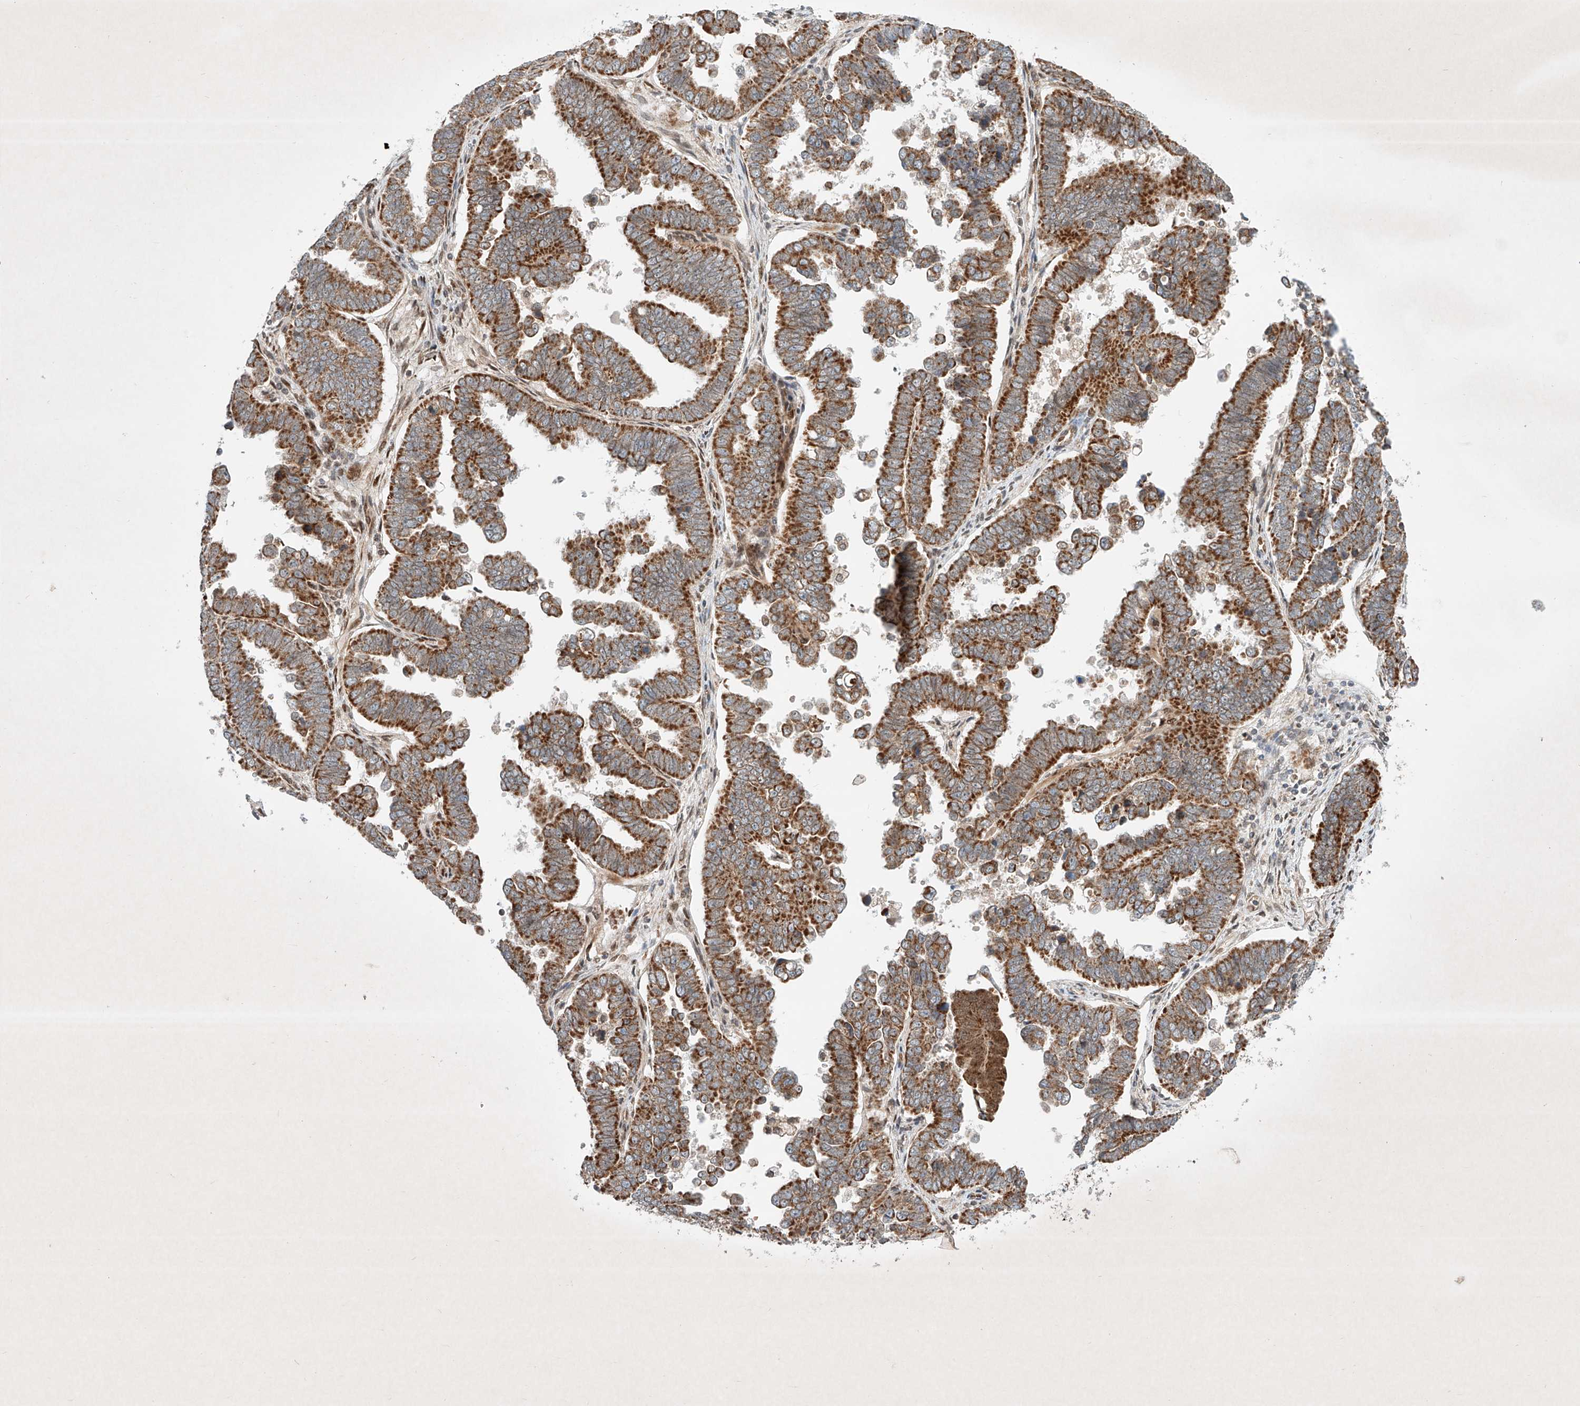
{"staining": {"intensity": "moderate", "quantity": ">75%", "location": "cytoplasmic/membranous"}, "tissue": "endometrial cancer", "cell_type": "Tumor cells", "image_type": "cancer", "snomed": [{"axis": "morphology", "description": "Adenocarcinoma, NOS"}, {"axis": "topography", "description": "Endometrium"}], "caption": "Adenocarcinoma (endometrial) stained with immunohistochemistry exhibits moderate cytoplasmic/membranous staining in approximately >75% of tumor cells.", "gene": "EPG5", "patient": {"sex": "female", "age": 75}}